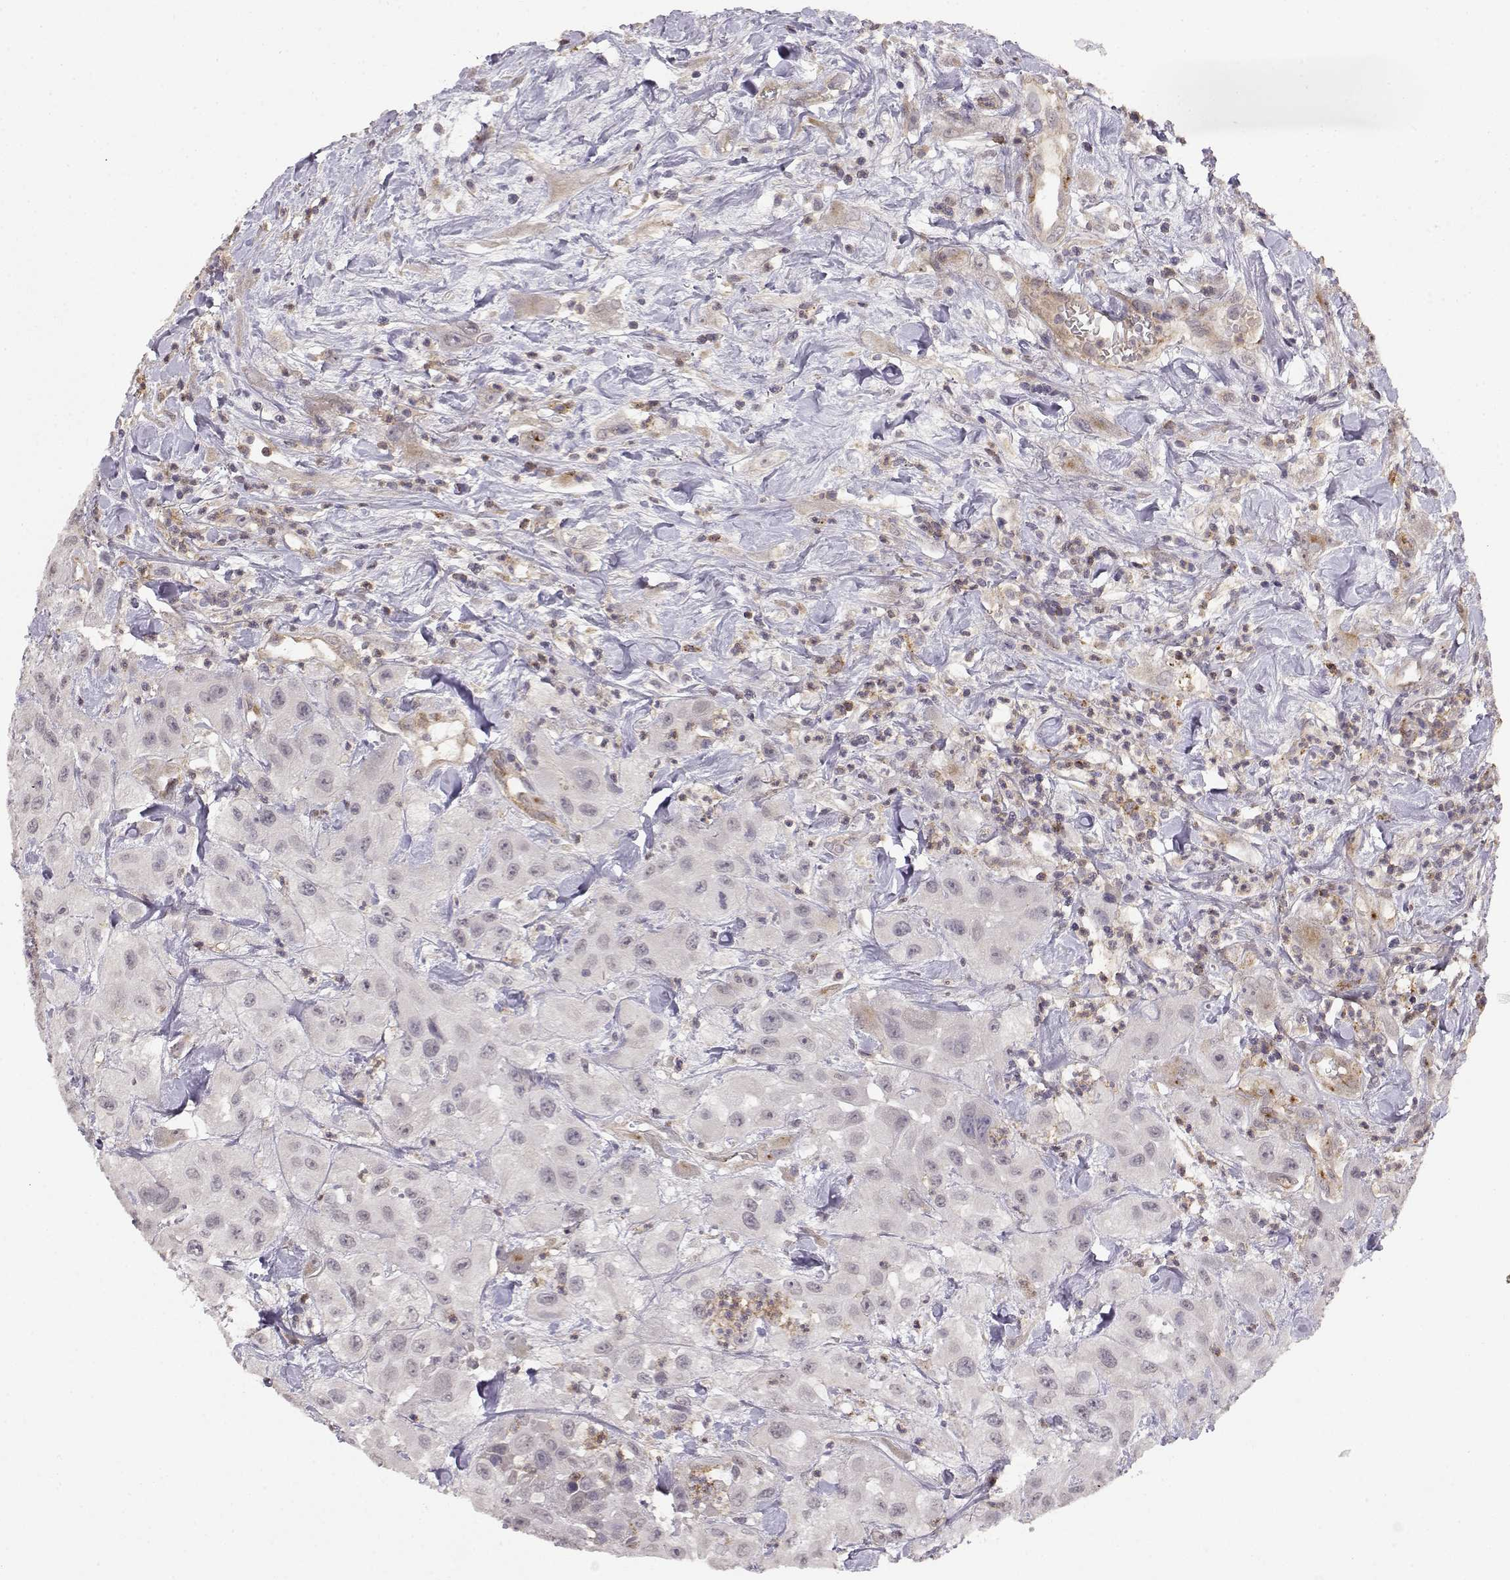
{"staining": {"intensity": "negative", "quantity": "none", "location": "none"}, "tissue": "urothelial cancer", "cell_type": "Tumor cells", "image_type": "cancer", "snomed": [{"axis": "morphology", "description": "Urothelial carcinoma, High grade"}, {"axis": "topography", "description": "Urinary bladder"}], "caption": "Urothelial cancer stained for a protein using immunohistochemistry (IHC) demonstrates no expression tumor cells.", "gene": "IFITM1", "patient": {"sex": "male", "age": 79}}